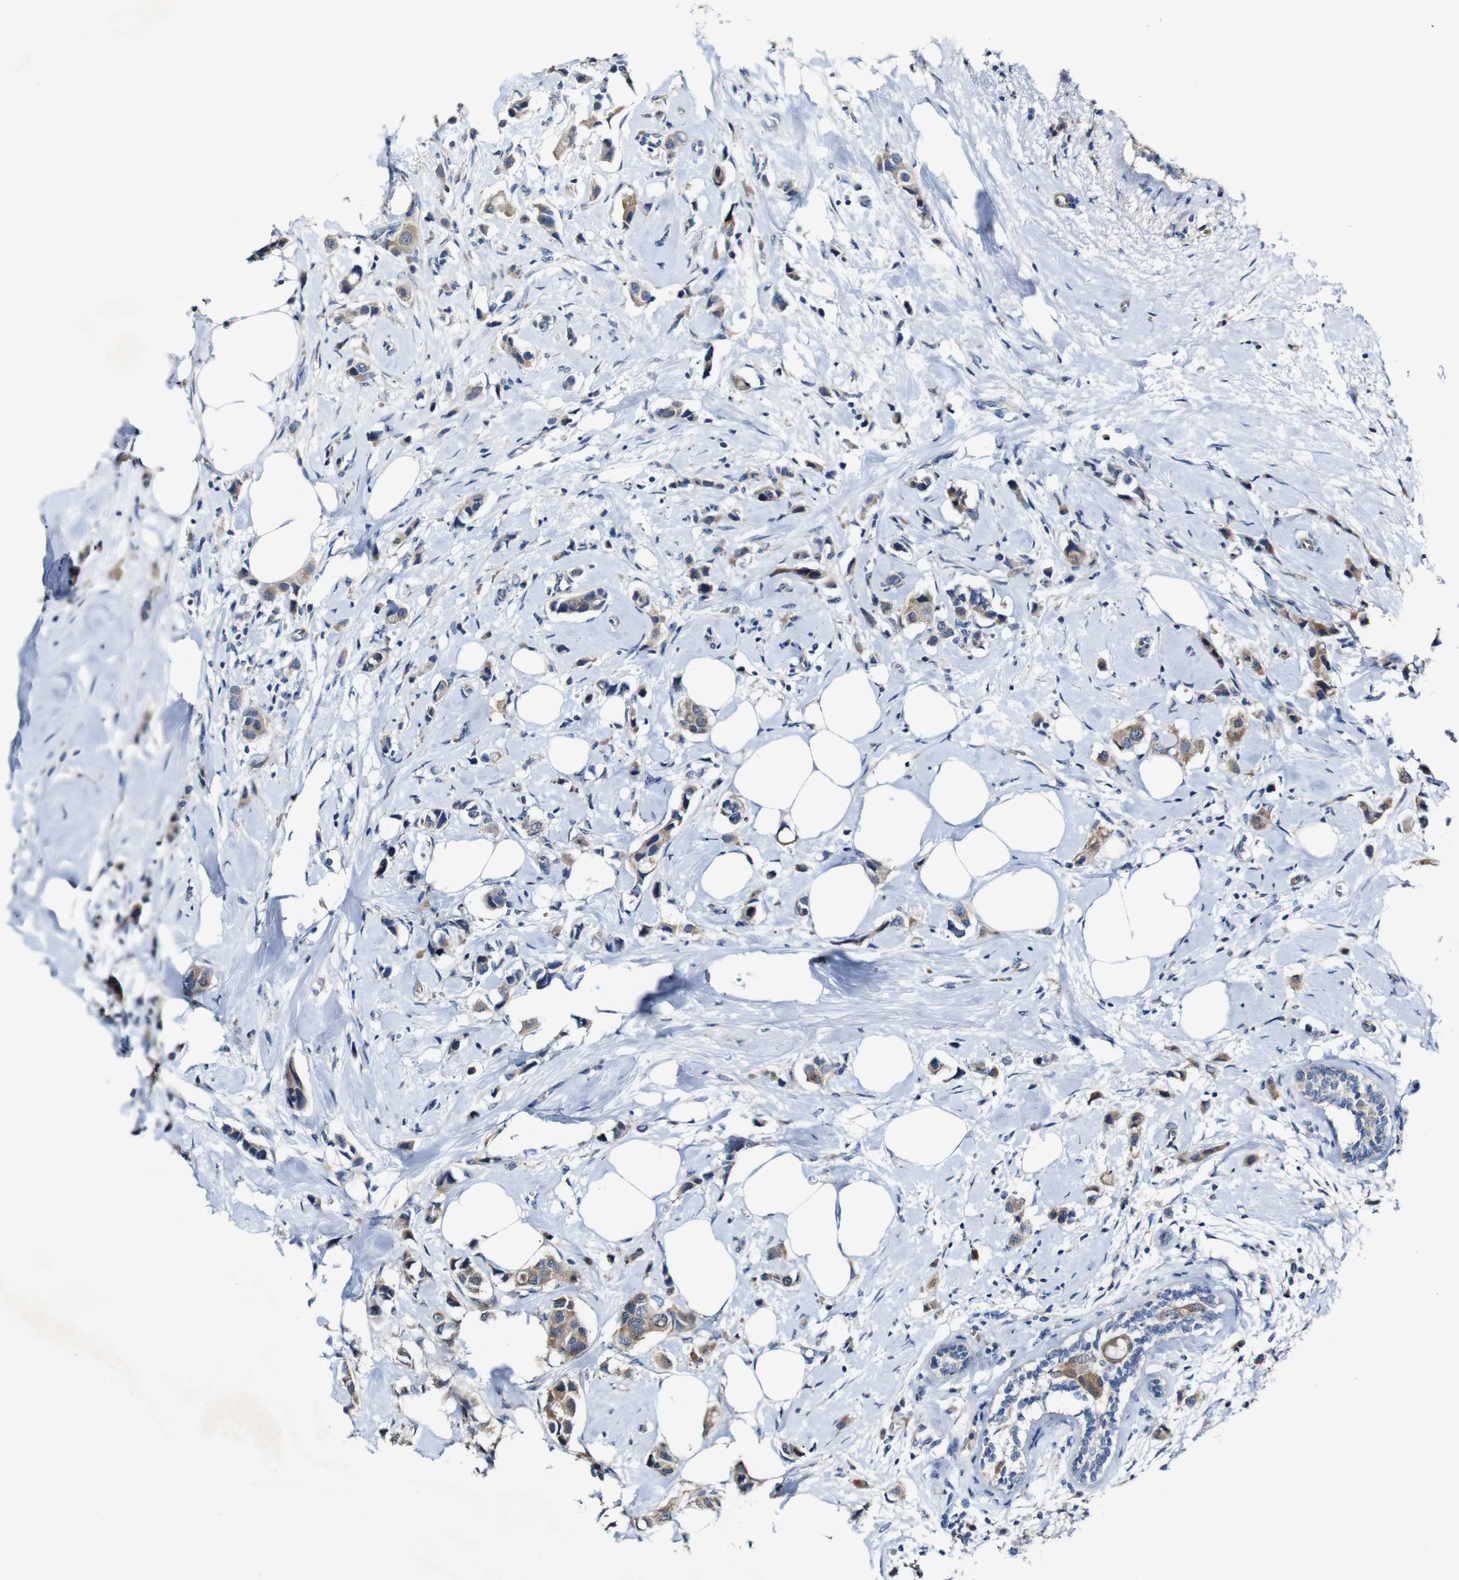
{"staining": {"intensity": "moderate", "quantity": ">75%", "location": "cytoplasmic/membranous"}, "tissue": "breast cancer", "cell_type": "Tumor cells", "image_type": "cancer", "snomed": [{"axis": "morphology", "description": "Normal tissue, NOS"}, {"axis": "morphology", "description": "Duct carcinoma"}, {"axis": "topography", "description": "Breast"}], "caption": "The image shows a brown stain indicating the presence of a protein in the cytoplasmic/membranous of tumor cells in breast invasive ductal carcinoma.", "gene": "TBC1D32", "patient": {"sex": "female", "age": 50}}